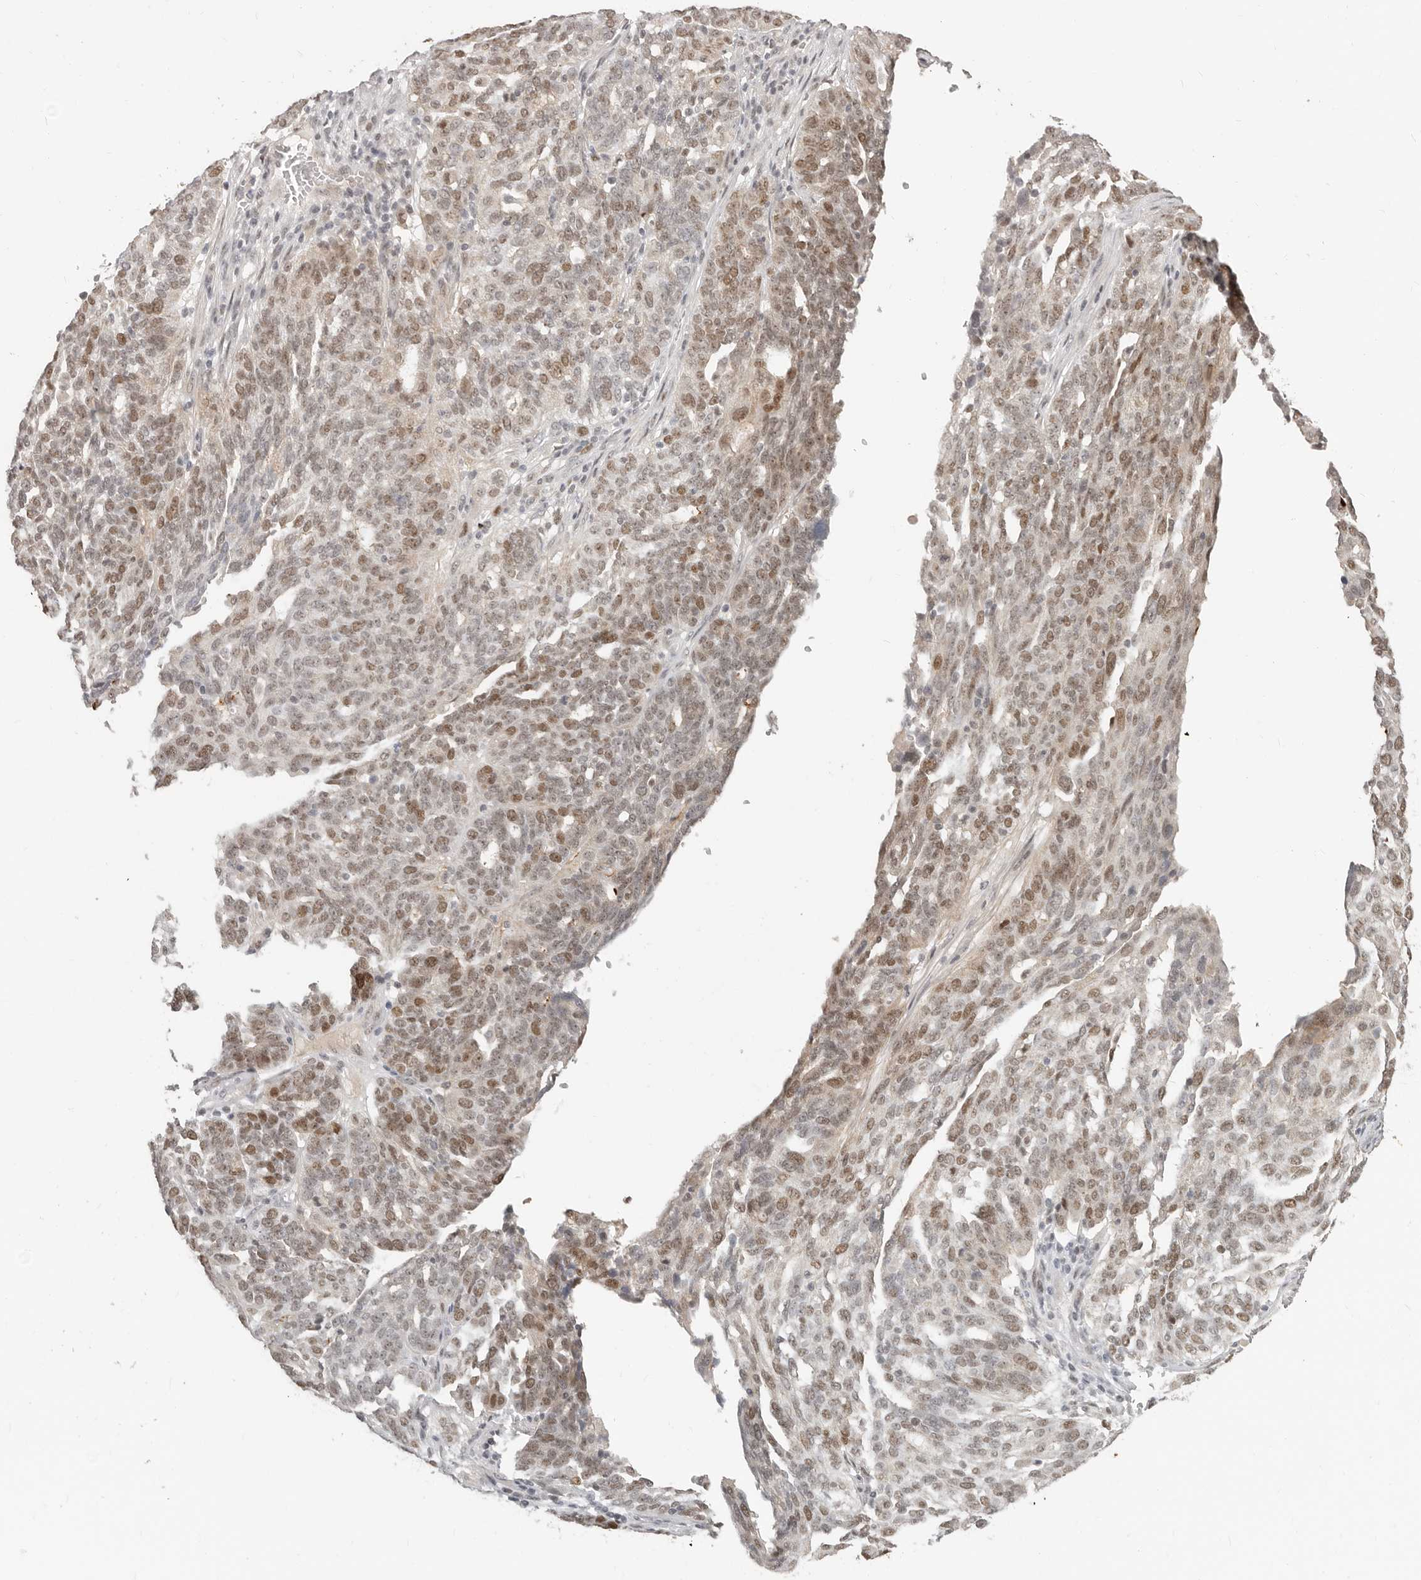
{"staining": {"intensity": "moderate", "quantity": ">75%", "location": "nuclear"}, "tissue": "ovarian cancer", "cell_type": "Tumor cells", "image_type": "cancer", "snomed": [{"axis": "morphology", "description": "Cystadenocarcinoma, serous, NOS"}, {"axis": "topography", "description": "Ovary"}], "caption": "Protein expression analysis of human ovarian cancer (serous cystadenocarcinoma) reveals moderate nuclear expression in about >75% of tumor cells.", "gene": "RFC2", "patient": {"sex": "female", "age": 59}}